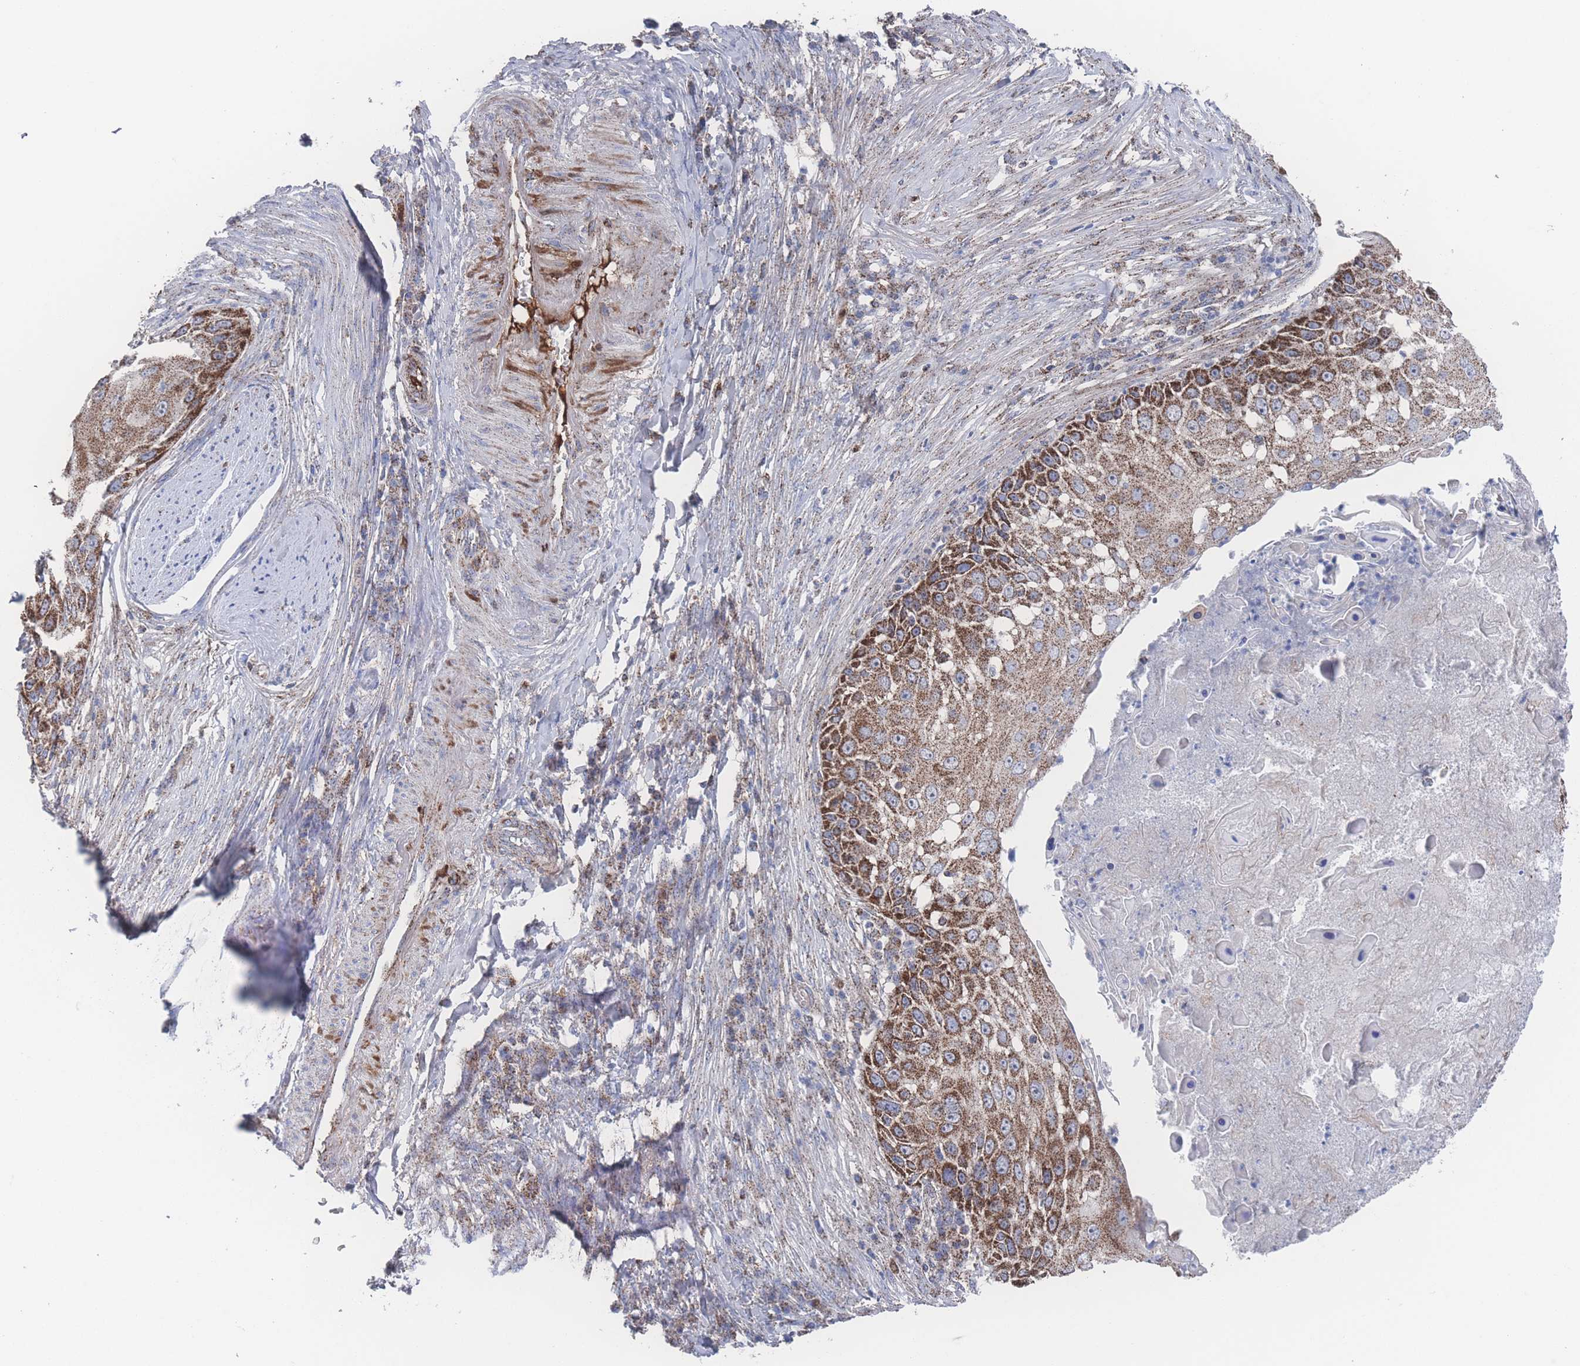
{"staining": {"intensity": "strong", "quantity": ">75%", "location": "cytoplasmic/membranous"}, "tissue": "skin cancer", "cell_type": "Tumor cells", "image_type": "cancer", "snomed": [{"axis": "morphology", "description": "Squamous cell carcinoma, NOS"}, {"axis": "topography", "description": "Skin"}], "caption": "The histopathology image demonstrates staining of skin cancer, revealing strong cytoplasmic/membranous protein staining (brown color) within tumor cells.", "gene": "PEX14", "patient": {"sex": "female", "age": 44}}